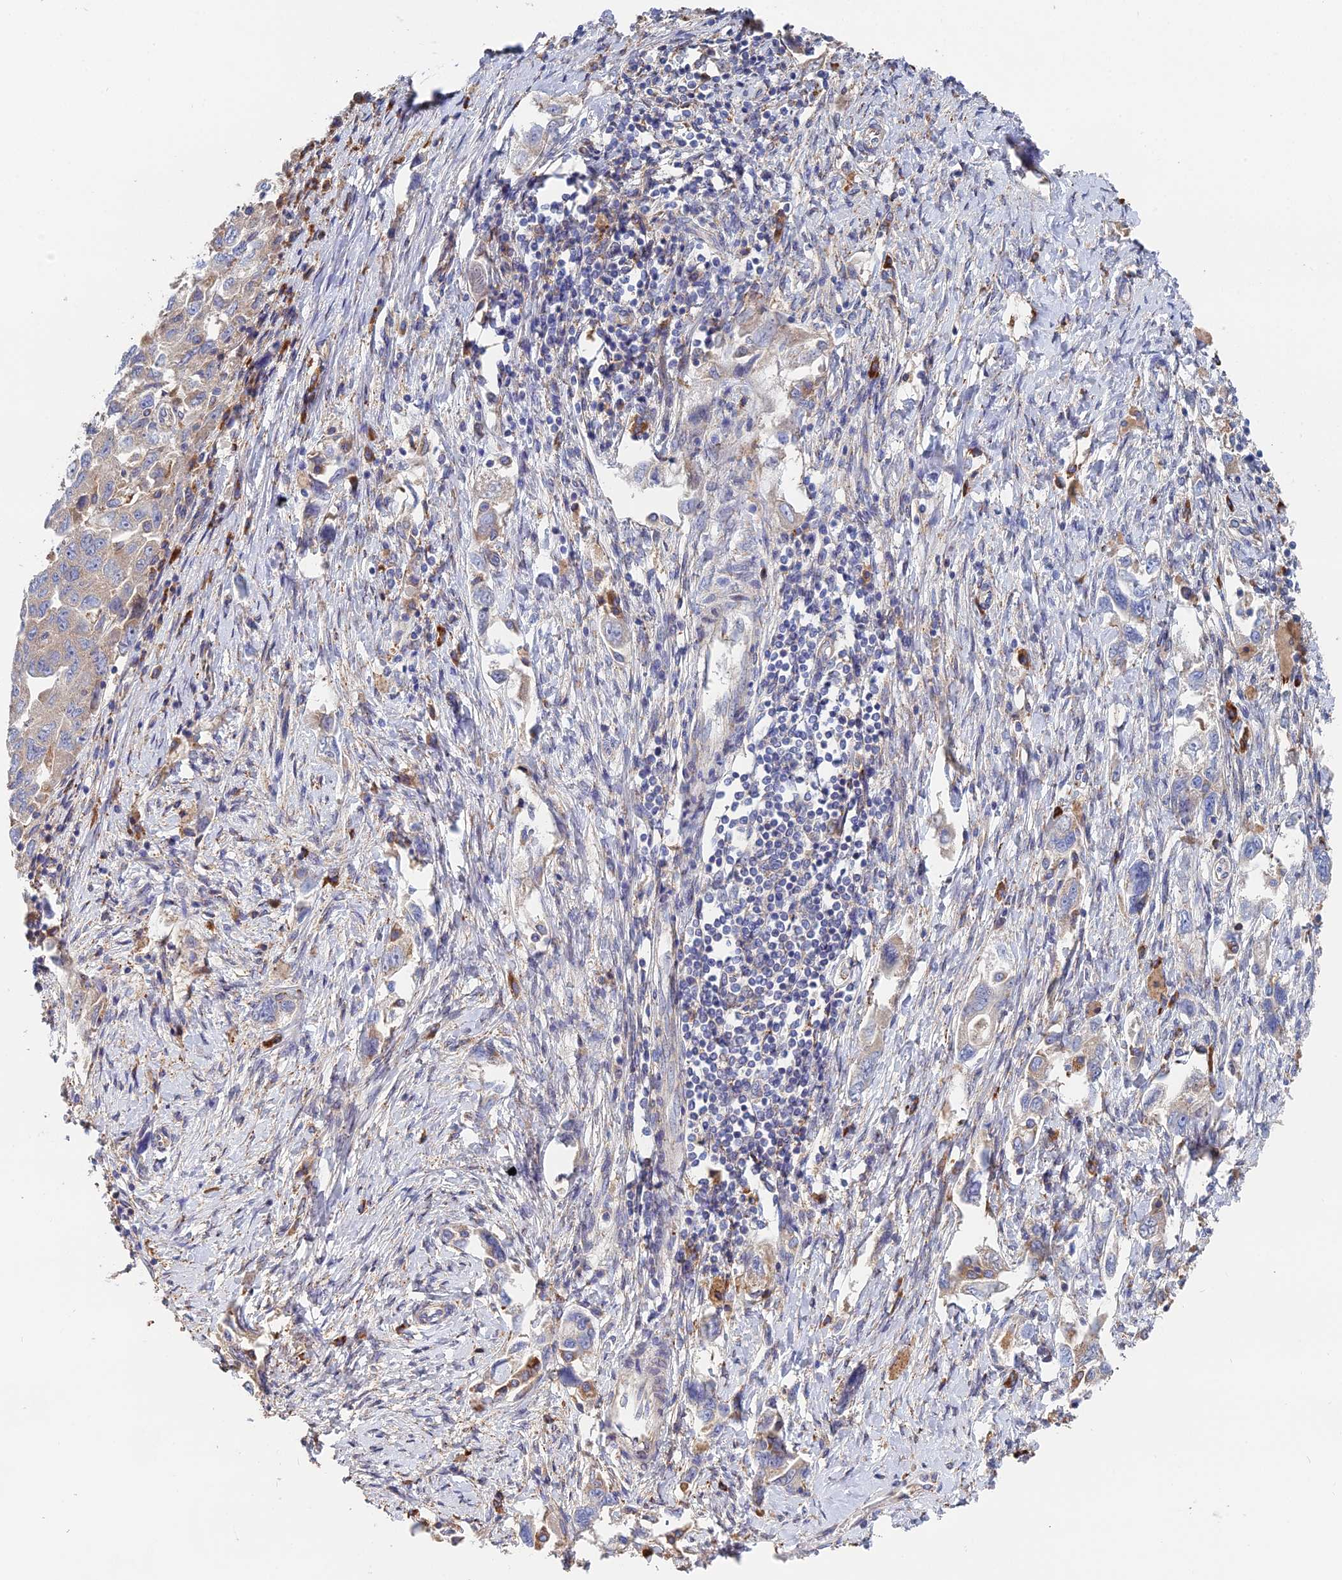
{"staining": {"intensity": "weak", "quantity": "<25%", "location": "cytoplasmic/membranous"}, "tissue": "ovarian cancer", "cell_type": "Tumor cells", "image_type": "cancer", "snomed": [{"axis": "morphology", "description": "Carcinoma, NOS"}, {"axis": "morphology", "description": "Cystadenocarcinoma, serous, NOS"}, {"axis": "topography", "description": "Ovary"}], "caption": "Tumor cells show no significant protein positivity in ovarian cancer (carcinoma). (DAB immunohistochemistry (IHC) visualized using brightfield microscopy, high magnification).", "gene": "CLCN3", "patient": {"sex": "female", "age": 69}}